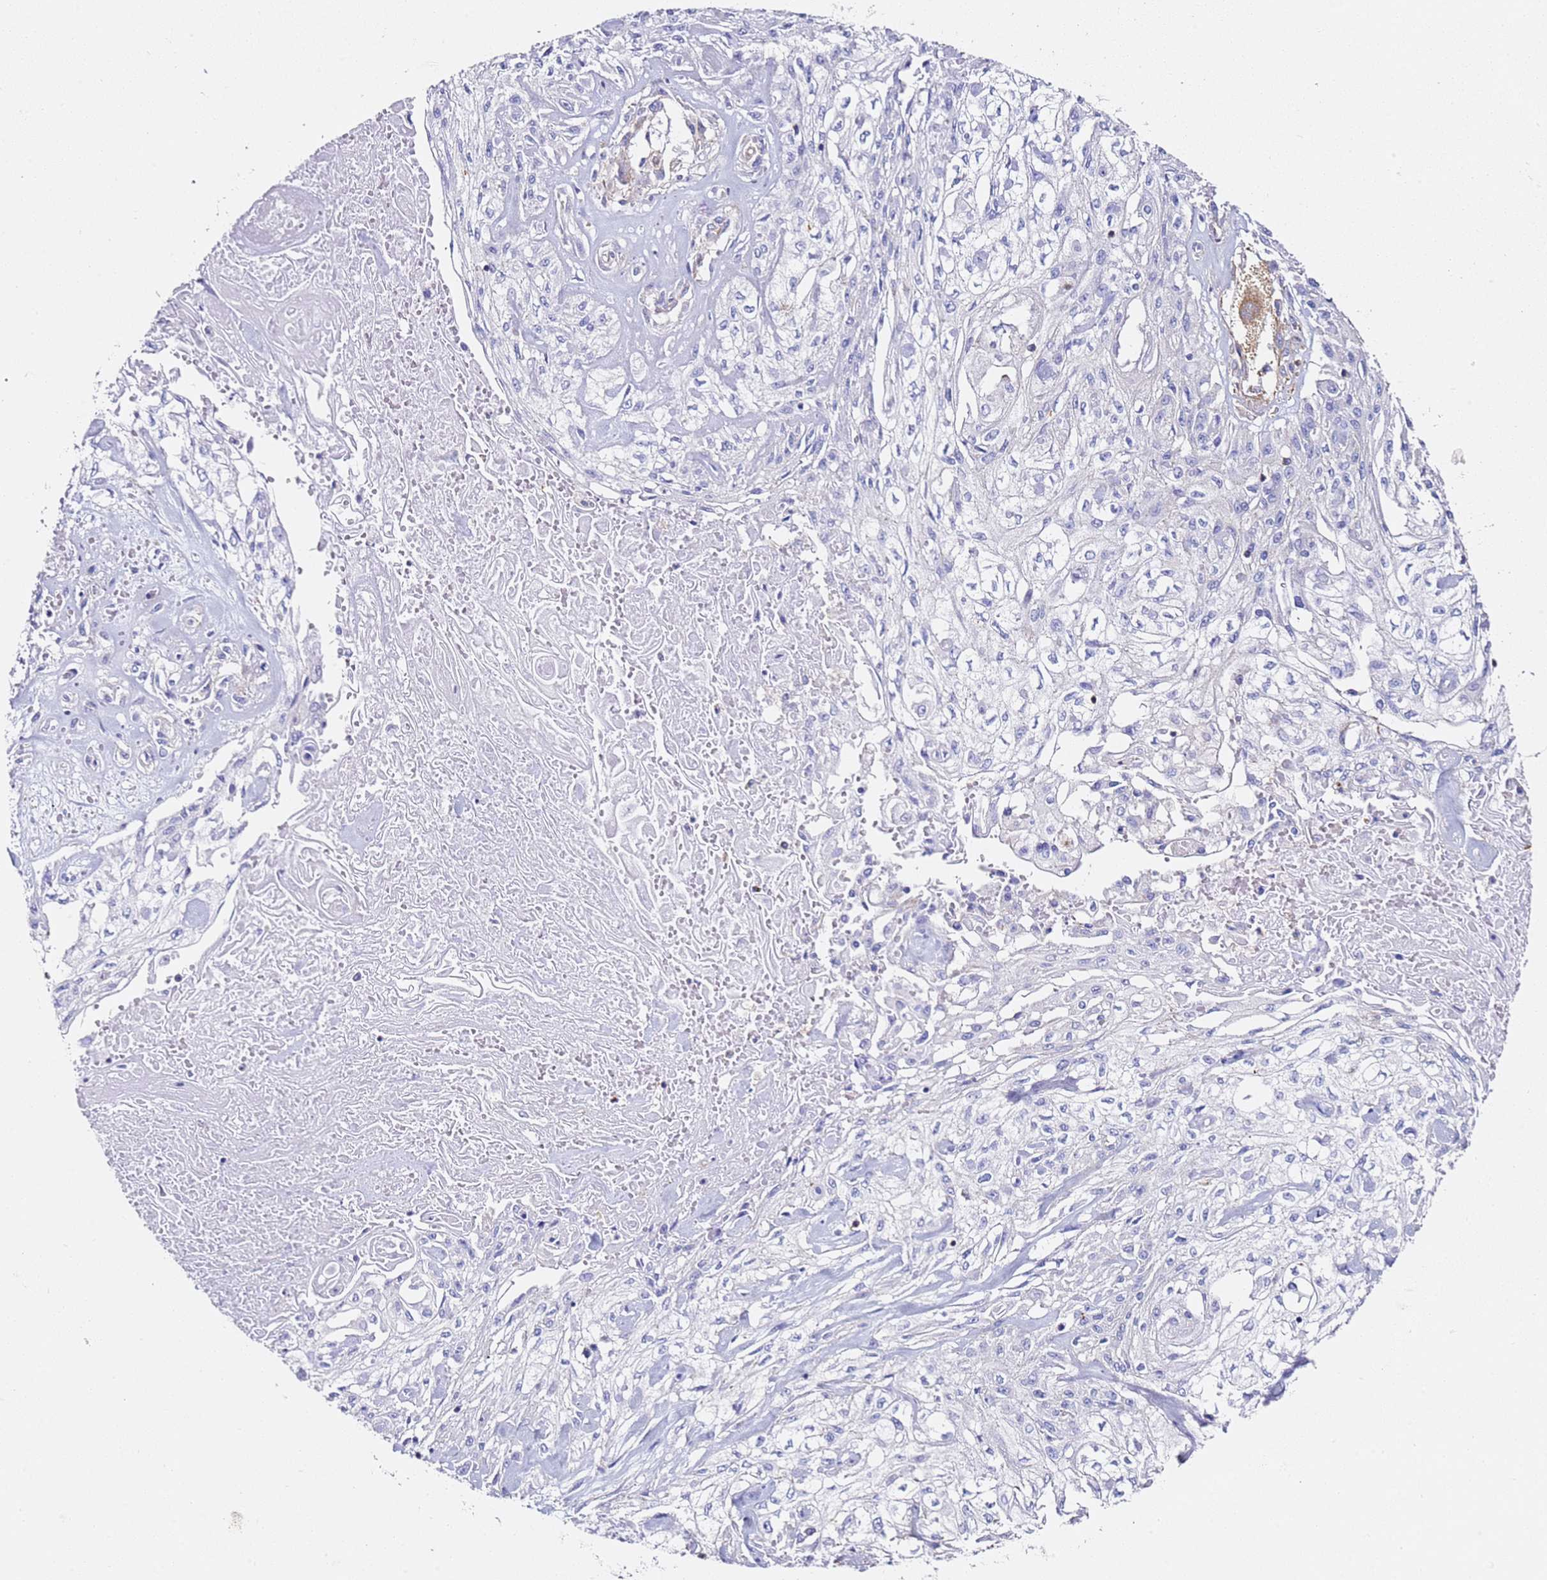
{"staining": {"intensity": "negative", "quantity": "none", "location": "none"}, "tissue": "skin cancer", "cell_type": "Tumor cells", "image_type": "cancer", "snomed": [{"axis": "morphology", "description": "Squamous cell carcinoma, NOS"}, {"axis": "morphology", "description": "Squamous cell carcinoma, metastatic, NOS"}, {"axis": "topography", "description": "Skin"}, {"axis": "topography", "description": "Lymph node"}], "caption": "Human skin metastatic squamous cell carcinoma stained for a protein using immunohistochemistry (IHC) displays no staining in tumor cells.", "gene": "ZNF671", "patient": {"sex": "male", "age": 75}}